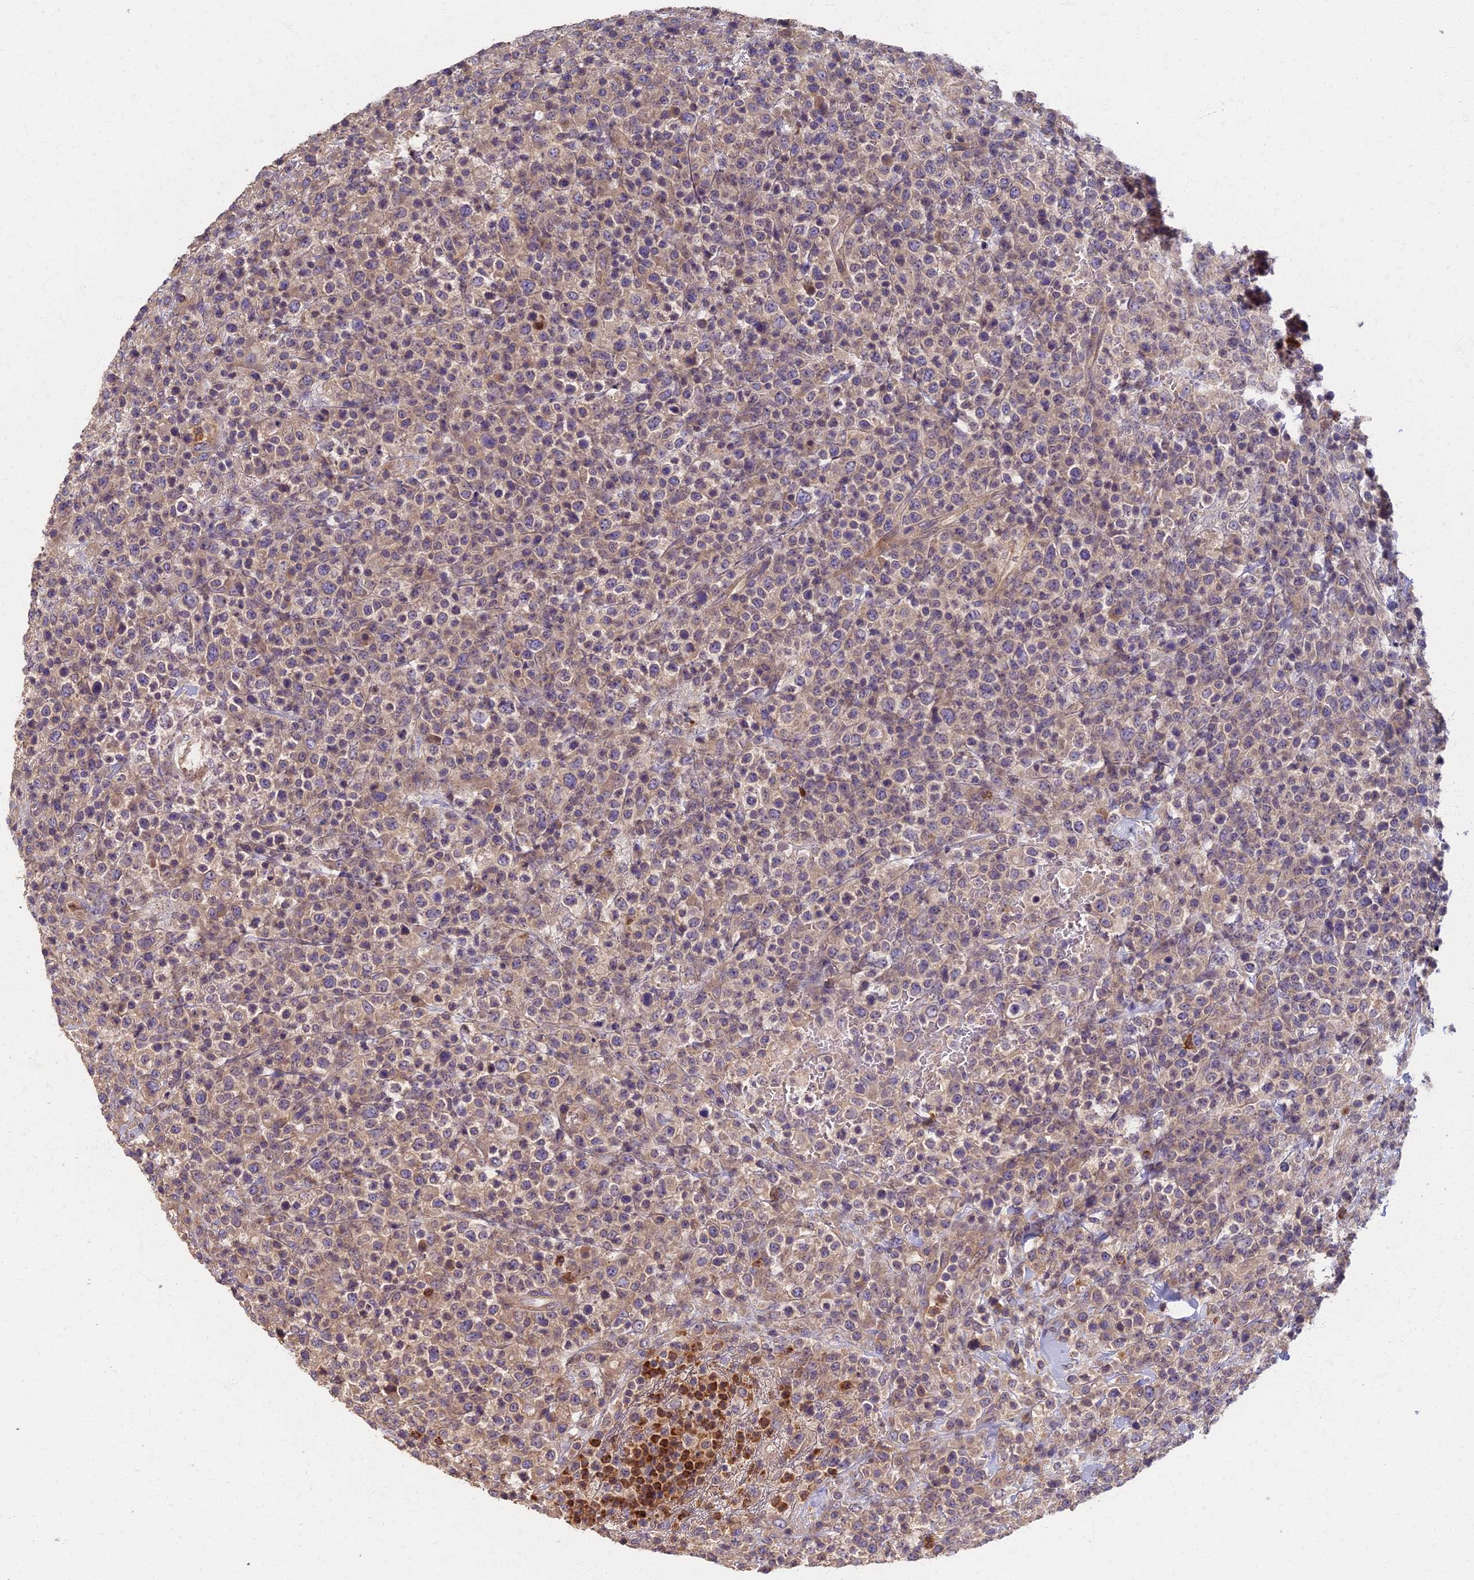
{"staining": {"intensity": "negative", "quantity": "none", "location": "none"}, "tissue": "lymphoma", "cell_type": "Tumor cells", "image_type": "cancer", "snomed": [{"axis": "morphology", "description": "Malignant lymphoma, non-Hodgkin's type, High grade"}, {"axis": "topography", "description": "Colon"}], "caption": "This is a micrograph of IHC staining of malignant lymphoma, non-Hodgkin's type (high-grade), which shows no staining in tumor cells.", "gene": "AP4E1", "patient": {"sex": "female", "age": 53}}